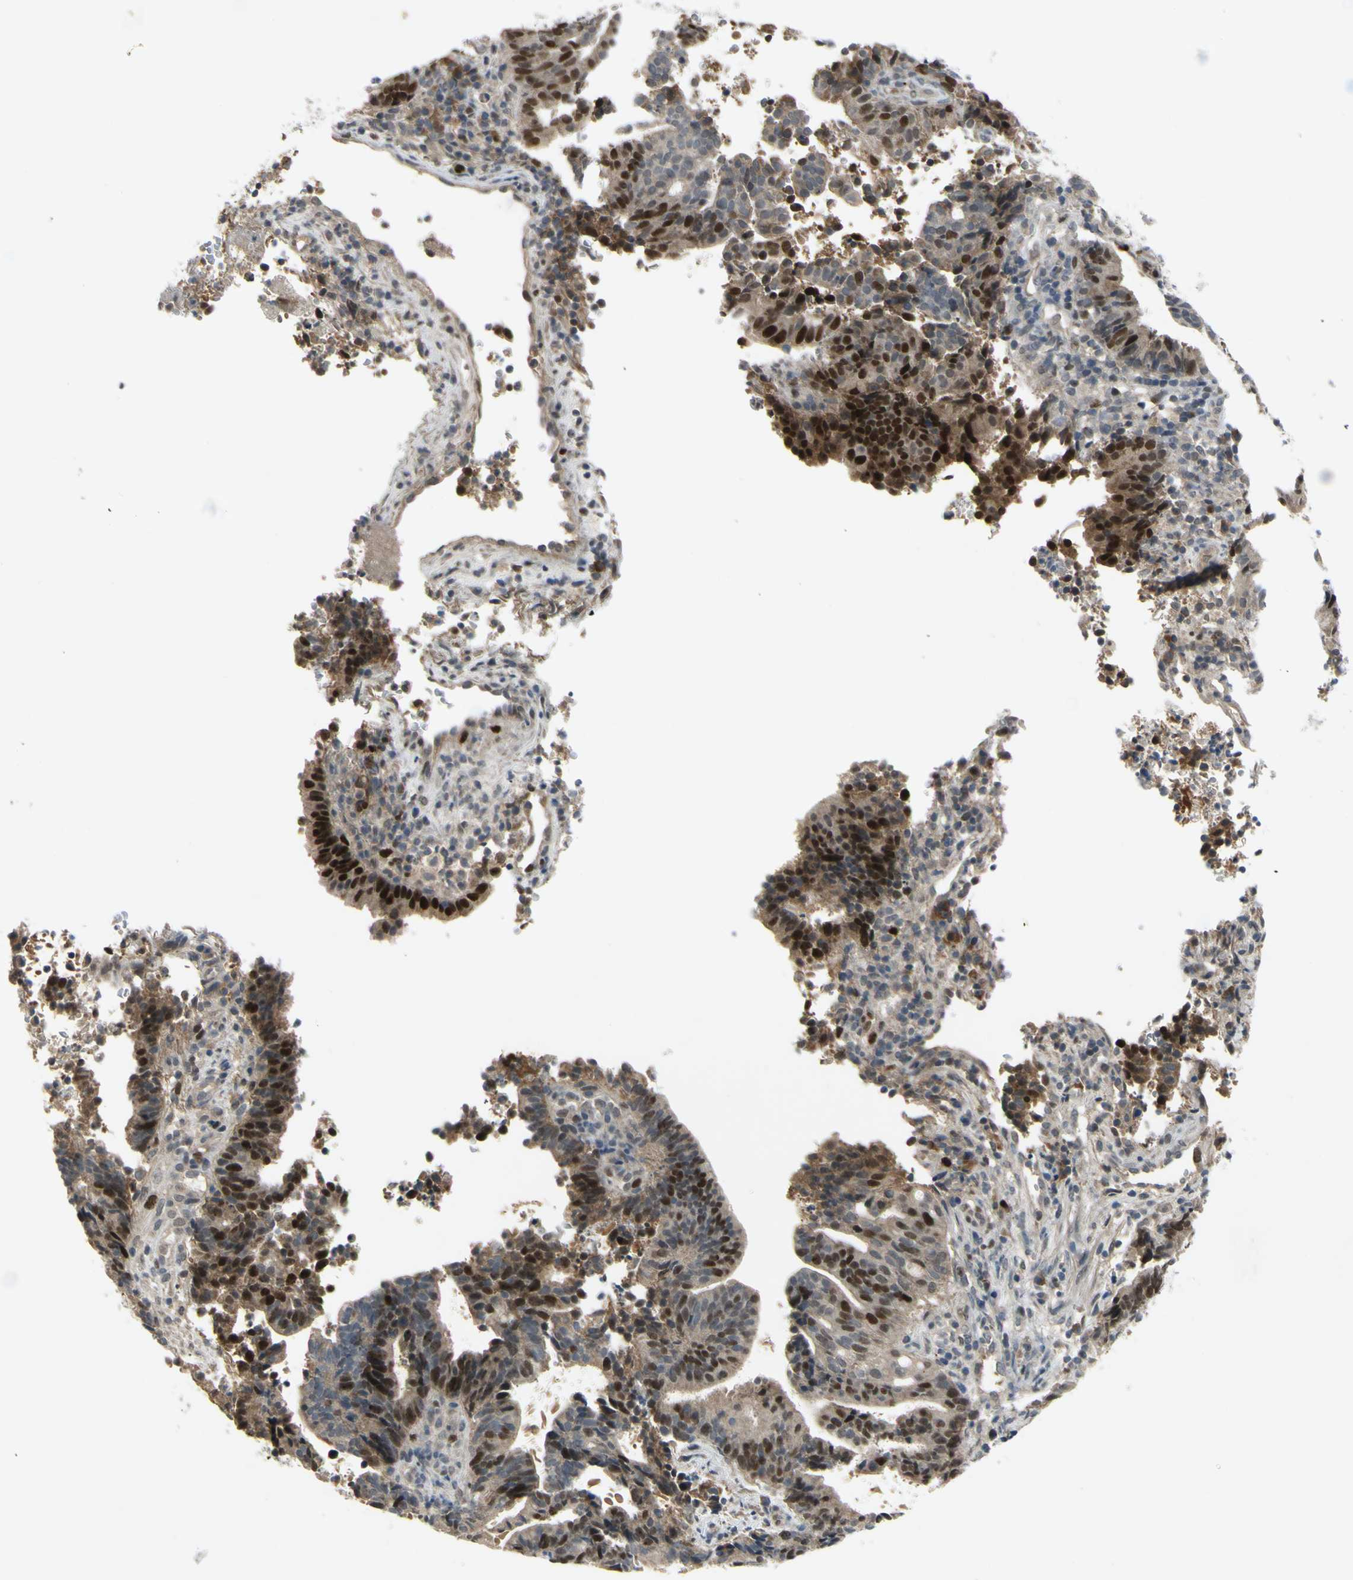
{"staining": {"intensity": "strong", "quantity": "25%-75%", "location": "nuclear"}, "tissue": "endometrial cancer", "cell_type": "Tumor cells", "image_type": "cancer", "snomed": [{"axis": "morphology", "description": "Adenocarcinoma, NOS"}, {"axis": "topography", "description": "Uterus"}], "caption": "Endometrial cancer (adenocarcinoma) tissue exhibits strong nuclear staining in about 25%-75% of tumor cells, visualized by immunohistochemistry. The protein is stained brown, and the nuclei are stained in blue (DAB IHC with brightfield microscopy, high magnification).", "gene": "RAD18", "patient": {"sex": "female", "age": 83}}